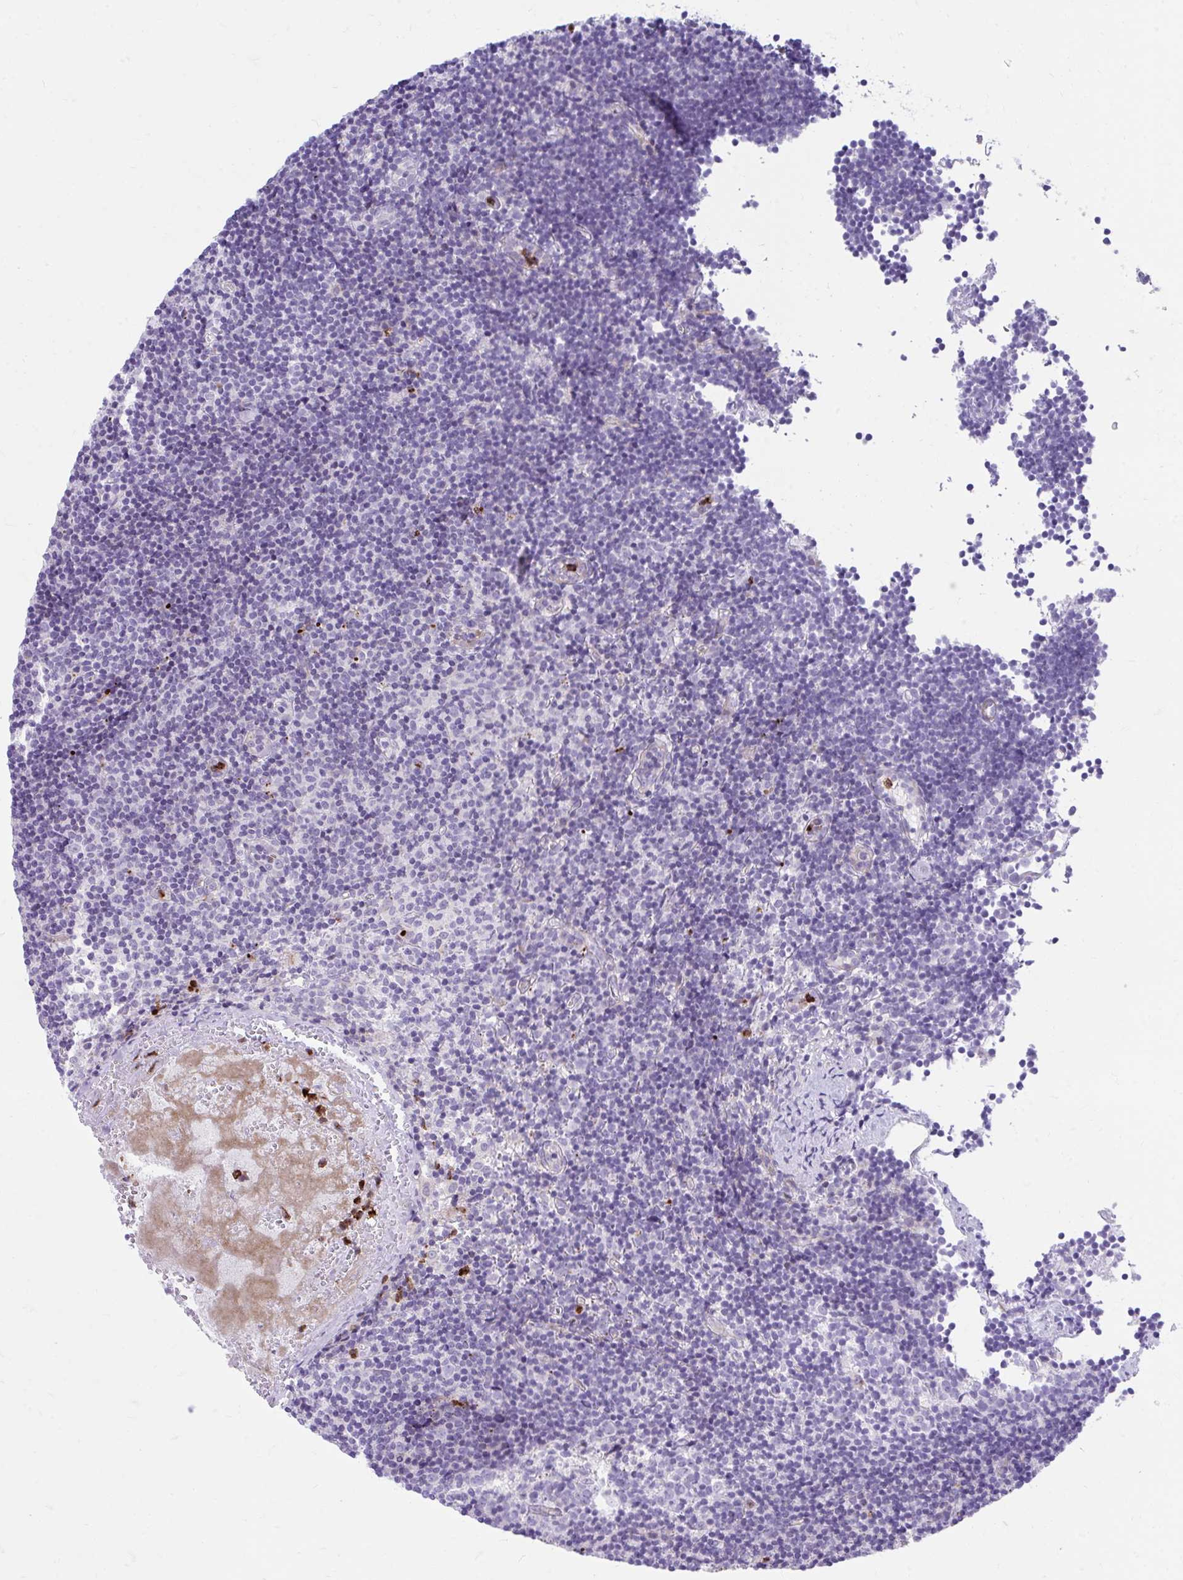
{"staining": {"intensity": "negative", "quantity": "none", "location": "none"}, "tissue": "lymph node", "cell_type": "Germinal center cells", "image_type": "normal", "snomed": [{"axis": "morphology", "description": "Normal tissue, NOS"}, {"axis": "topography", "description": "Lymph node"}], "caption": "Lymph node stained for a protein using immunohistochemistry reveals no expression germinal center cells.", "gene": "CSTB", "patient": {"sex": "female", "age": 45}}